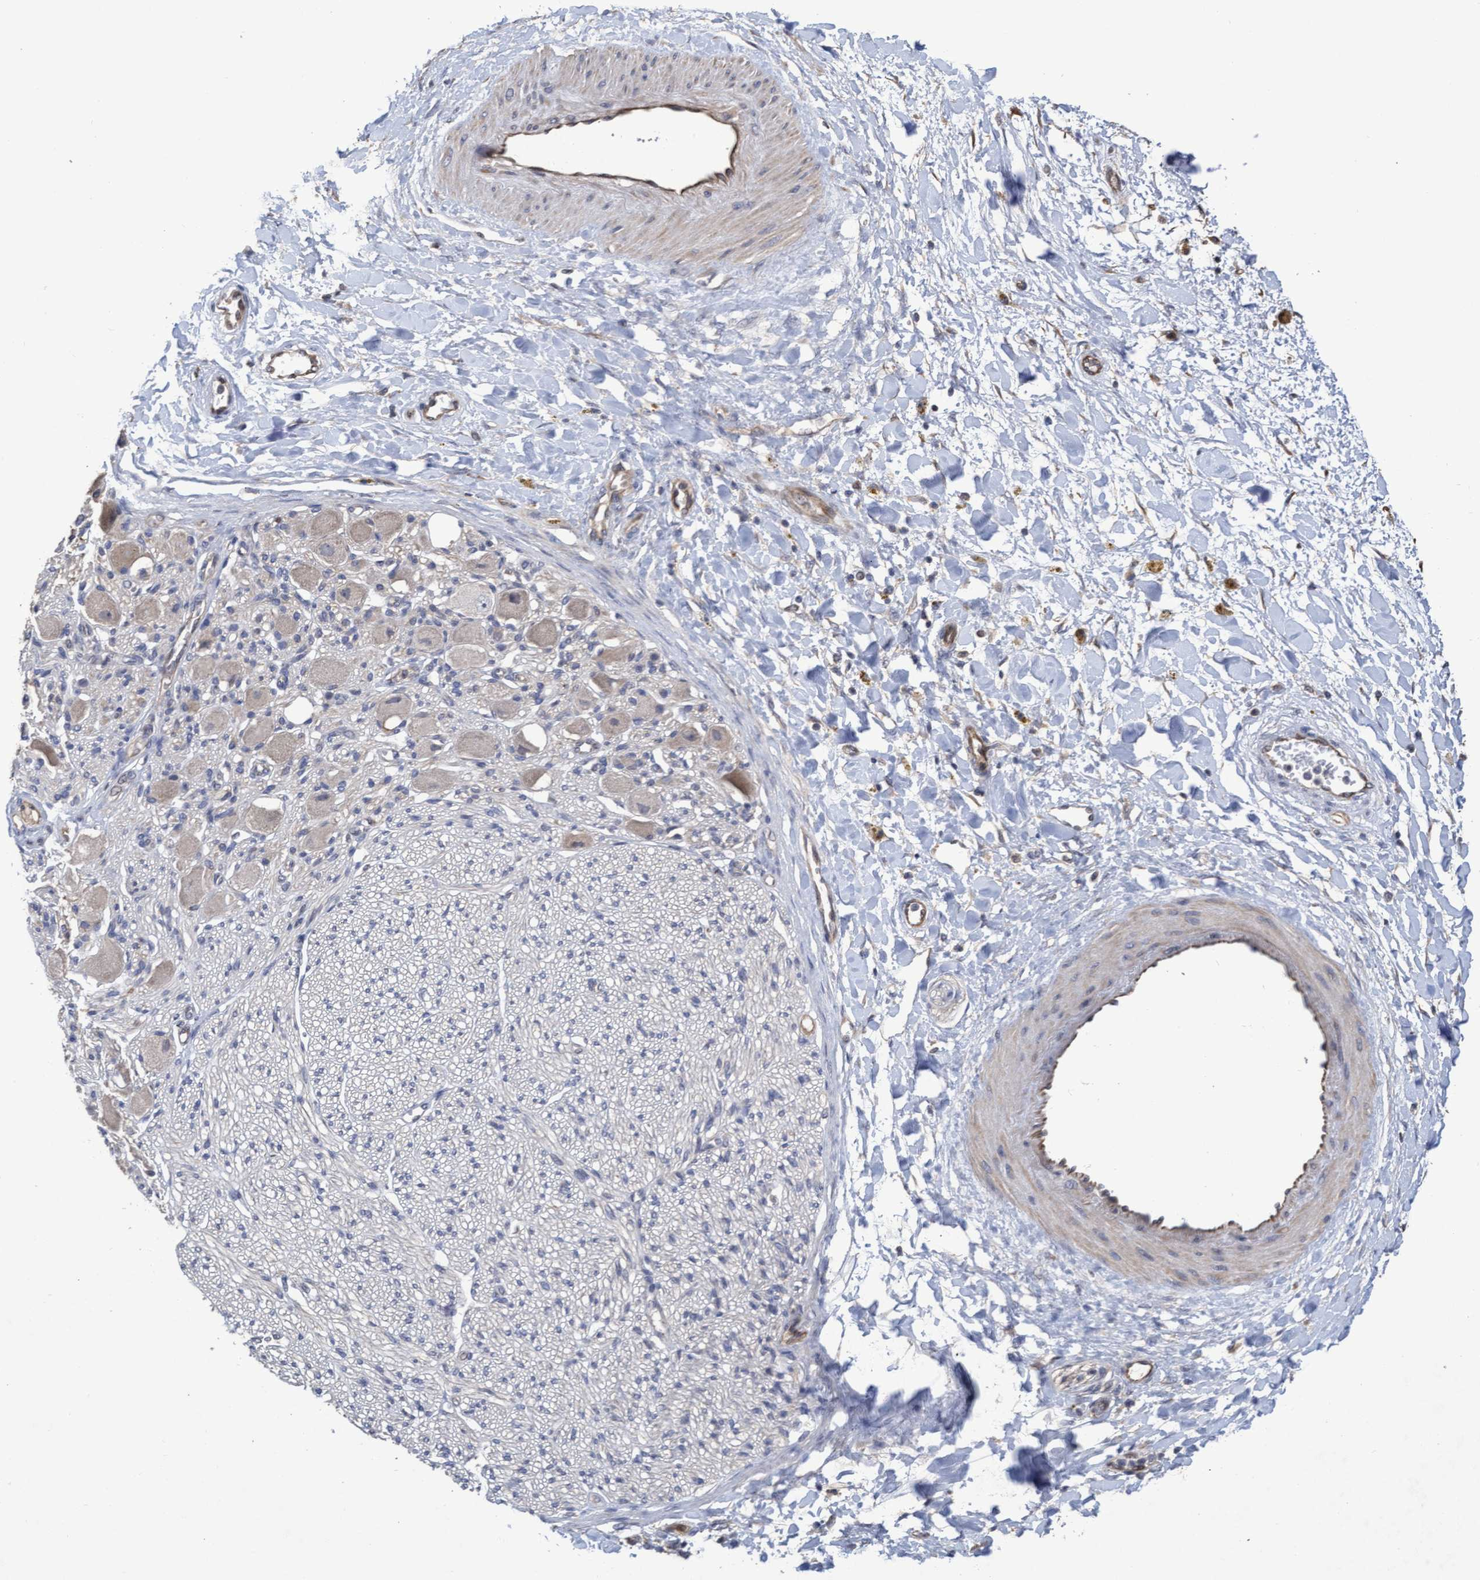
{"staining": {"intensity": "weak", "quantity": ">75%", "location": "cytoplasmic/membranous"}, "tissue": "soft tissue", "cell_type": "Fibroblasts", "image_type": "normal", "snomed": [{"axis": "morphology", "description": "Normal tissue, NOS"}, {"axis": "topography", "description": "Kidney"}, {"axis": "topography", "description": "Peripheral nerve tissue"}], "caption": "A micrograph of soft tissue stained for a protein displays weak cytoplasmic/membranous brown staining in fibroblasts. (Brightfield microscopy of DAB IHC at high magnification).", "gene": "KRT24", "patient": {"sex": "male", "age": 7}}